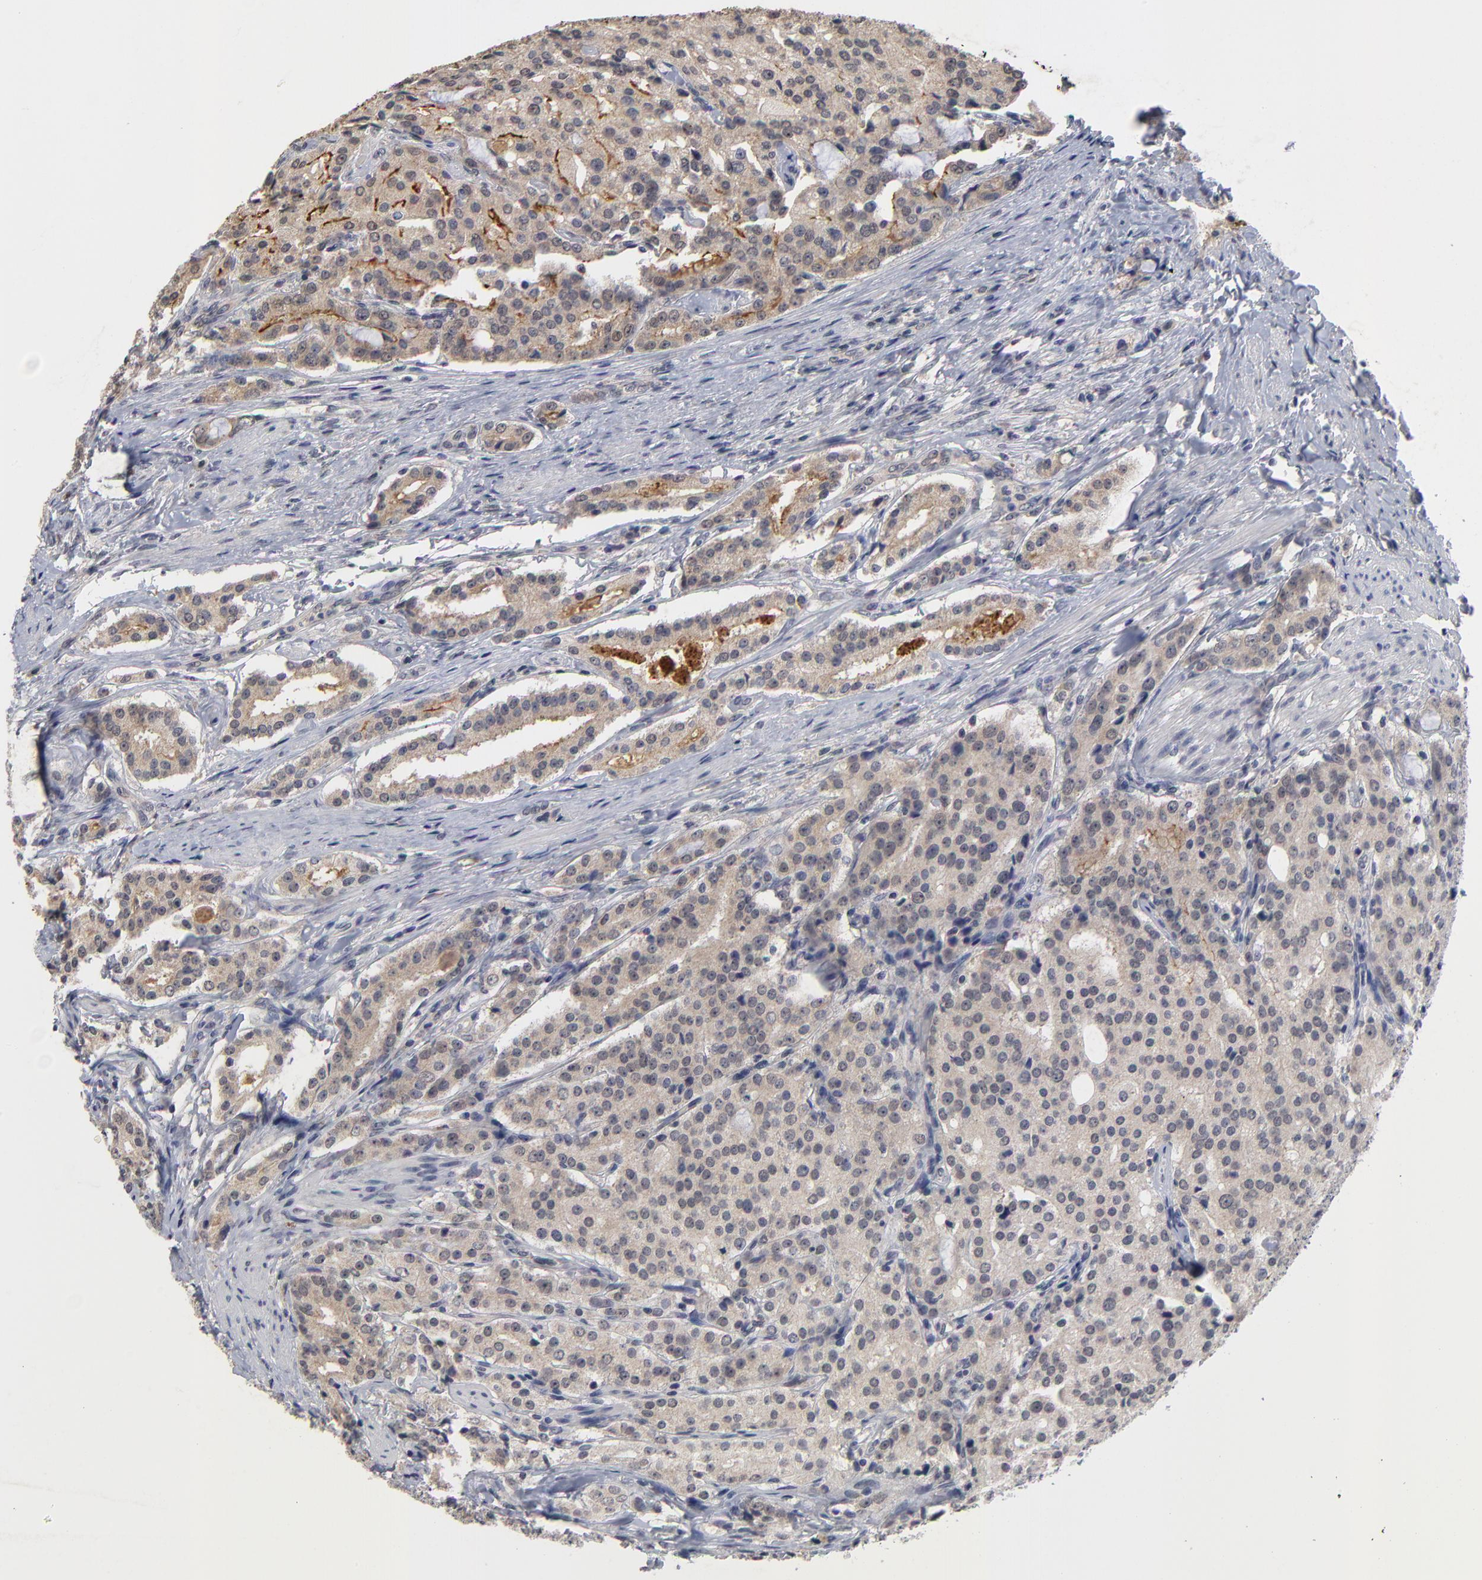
{"staining": {"intensity": "weak", "quantity": ">75%", "location": "cytoplasmic/membranous"}, "tissue": "prostate cancer", "cell_type": "Tumor cells", "image_type": "cancer", "snomed": [{"axis": "morphology", "description": "Adenocarcinoma, Medium grade"}, {"axis": "topography", "description": "Prostate"}], "caption": "IHC (DAB) staining of human adenocarcinoma (medium-grade) (prostate) shows weak cytoplasmic/membranous protein expression in about >75% of tumor cells.", "gene": "WSB1", "patient": {"sex": "male", "age": 72}}